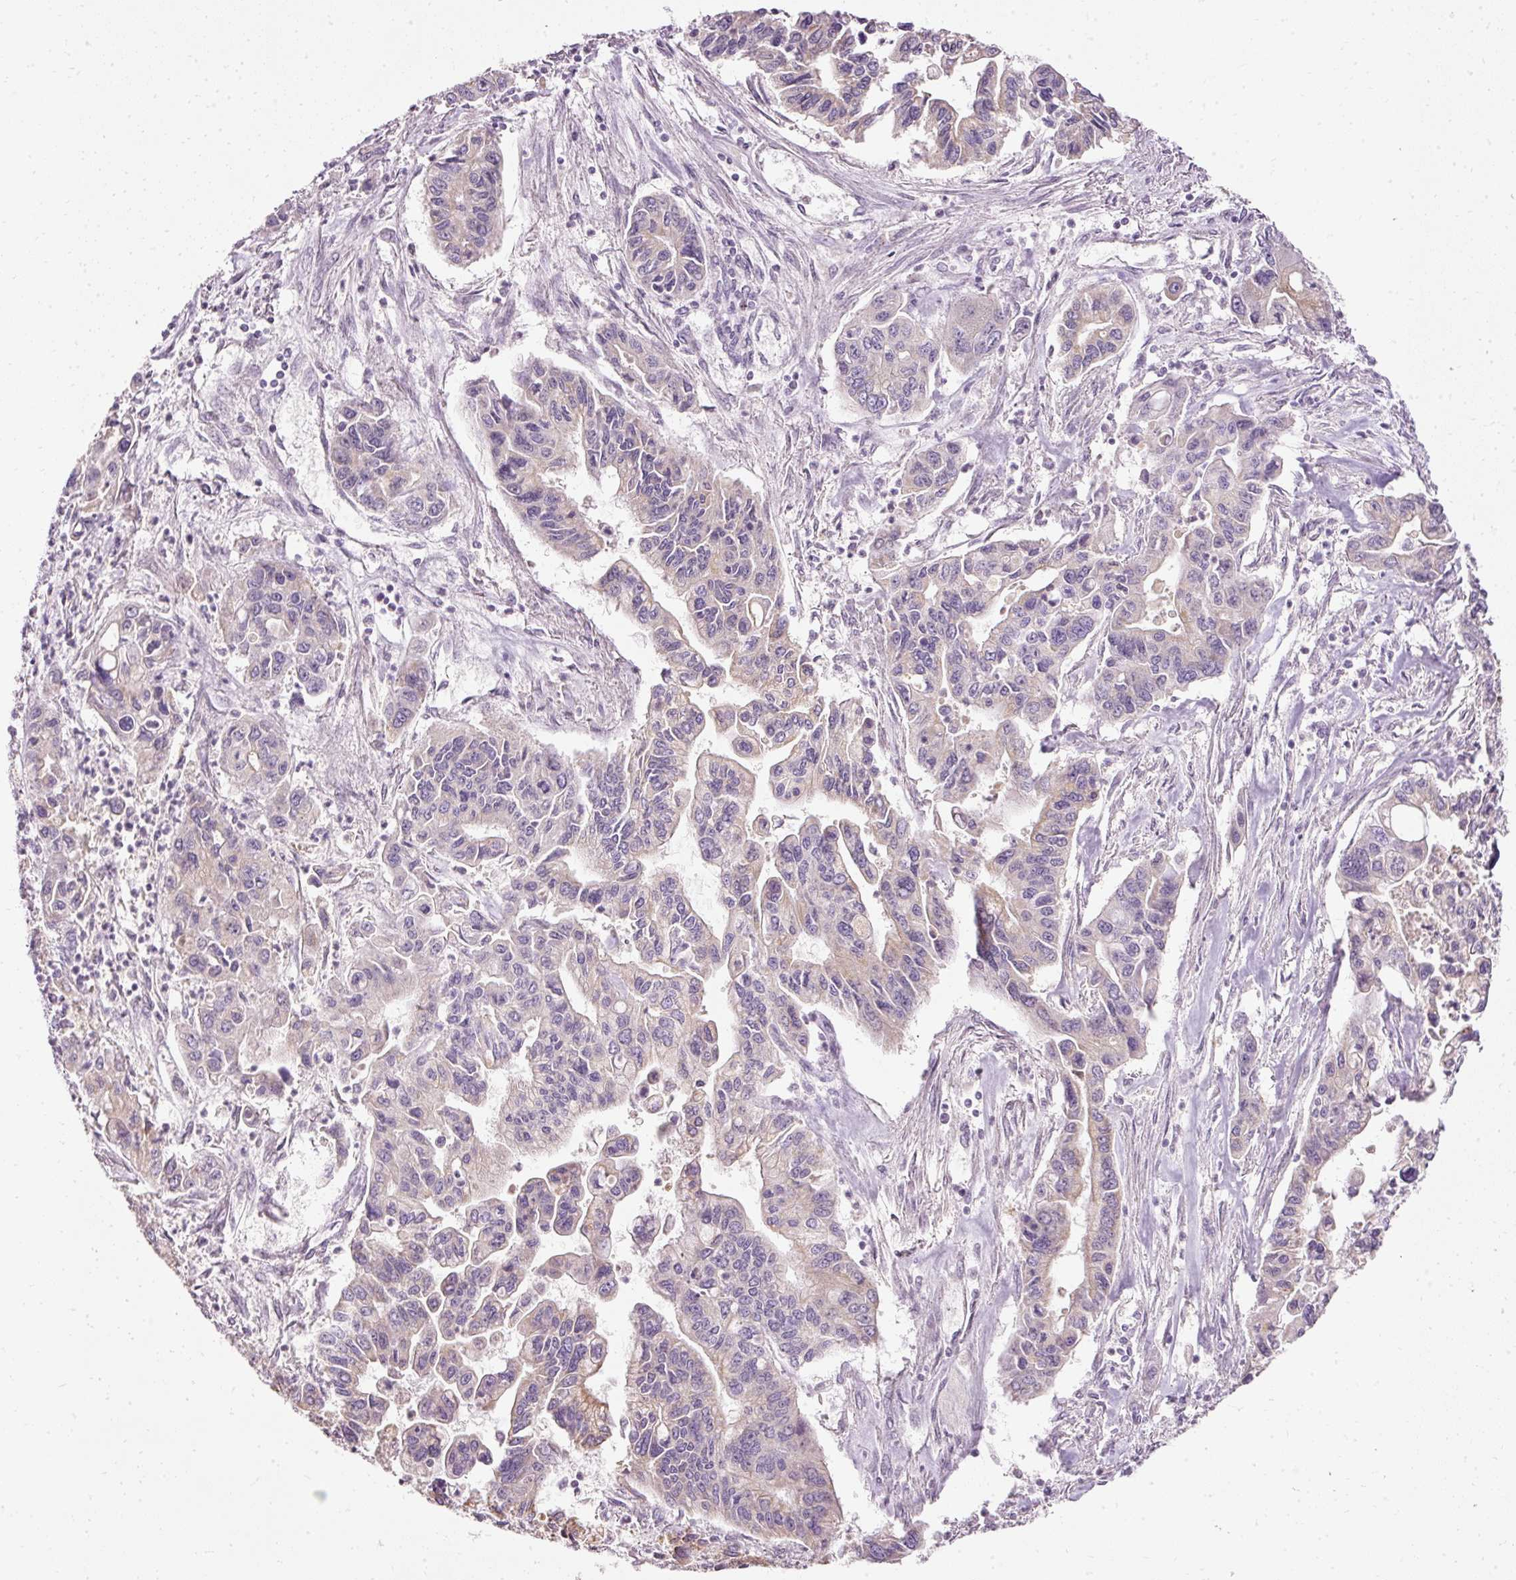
{"staining": {"intensity": "negative", "quantity": "none", "location": "none"}, "tissue": "pancreatic cancer", "cell_type": "Tumor cells", "image_type": "cancer", "snomed": [{"axis": "morphology", "description": "Adenocarcinoma, NOS"}, {"axis": "topography", "description": "Pancreas"}], "caption": "Immunohistochemistry image of pancreatic cancer (adenocarcinoma) stained for a protein (brown), which demonstrates no expression in tumor cells.", "gene": "ARMH3", "patient": {"sex": "male", "age": 62}}